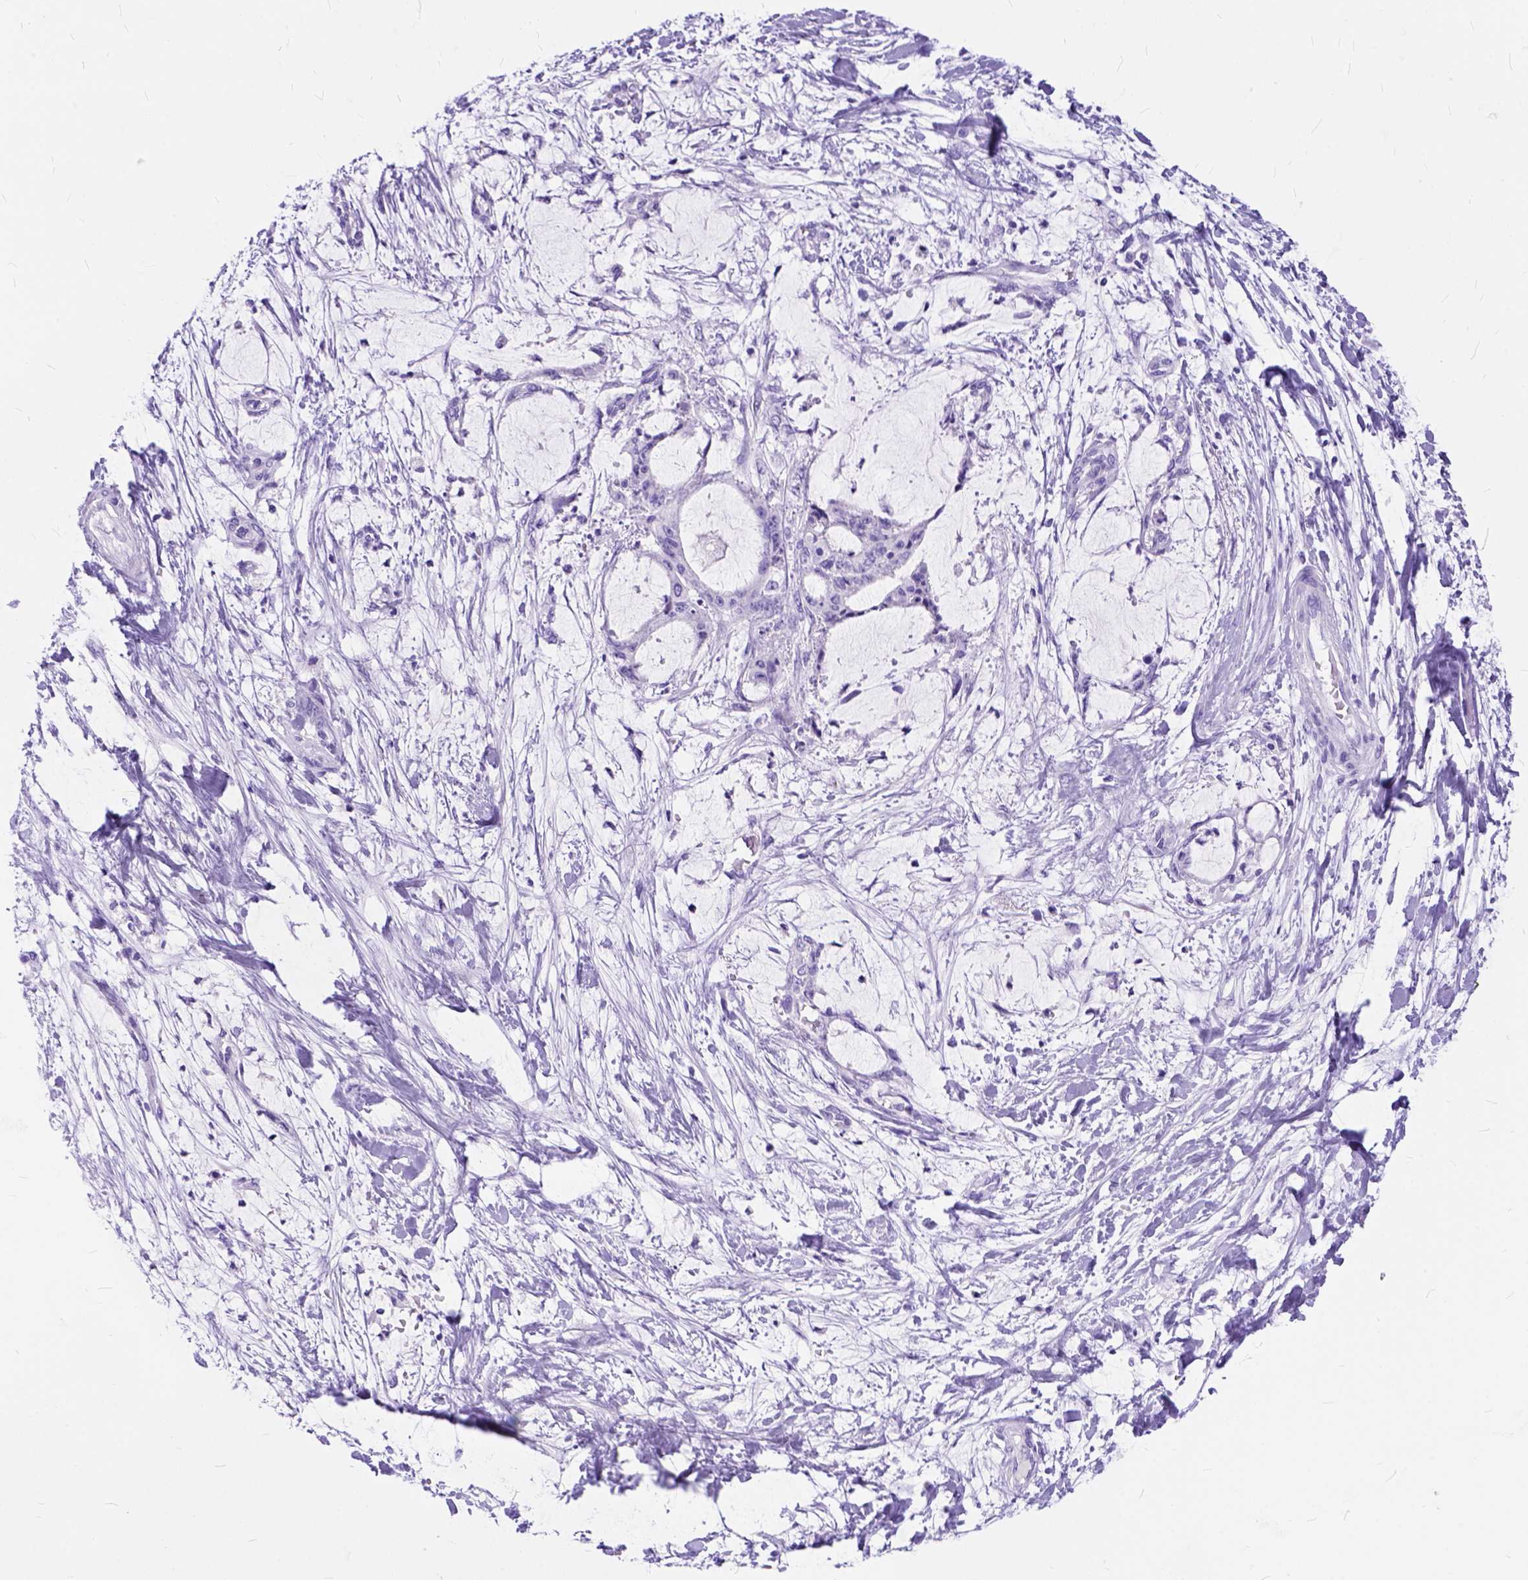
{"staining": {"intensity": "negative", "quantity": "none", "location": "none"}, "tissue": "liver cancer", "cell_type": "Tumor cells", "image_type": "cancer", "snomed": [{"axis": "morphology", "description": "Cholangiocarcinoma"}, {"axis": "topography", "description": "Liver"}], "caption": "Photomicrograph shows no protein positivity in tumor cells of cholangiocarcinoma (liver) tissue.", "gene": "C1QTNF3", "patient": {"sex": "female", "age": 73}}